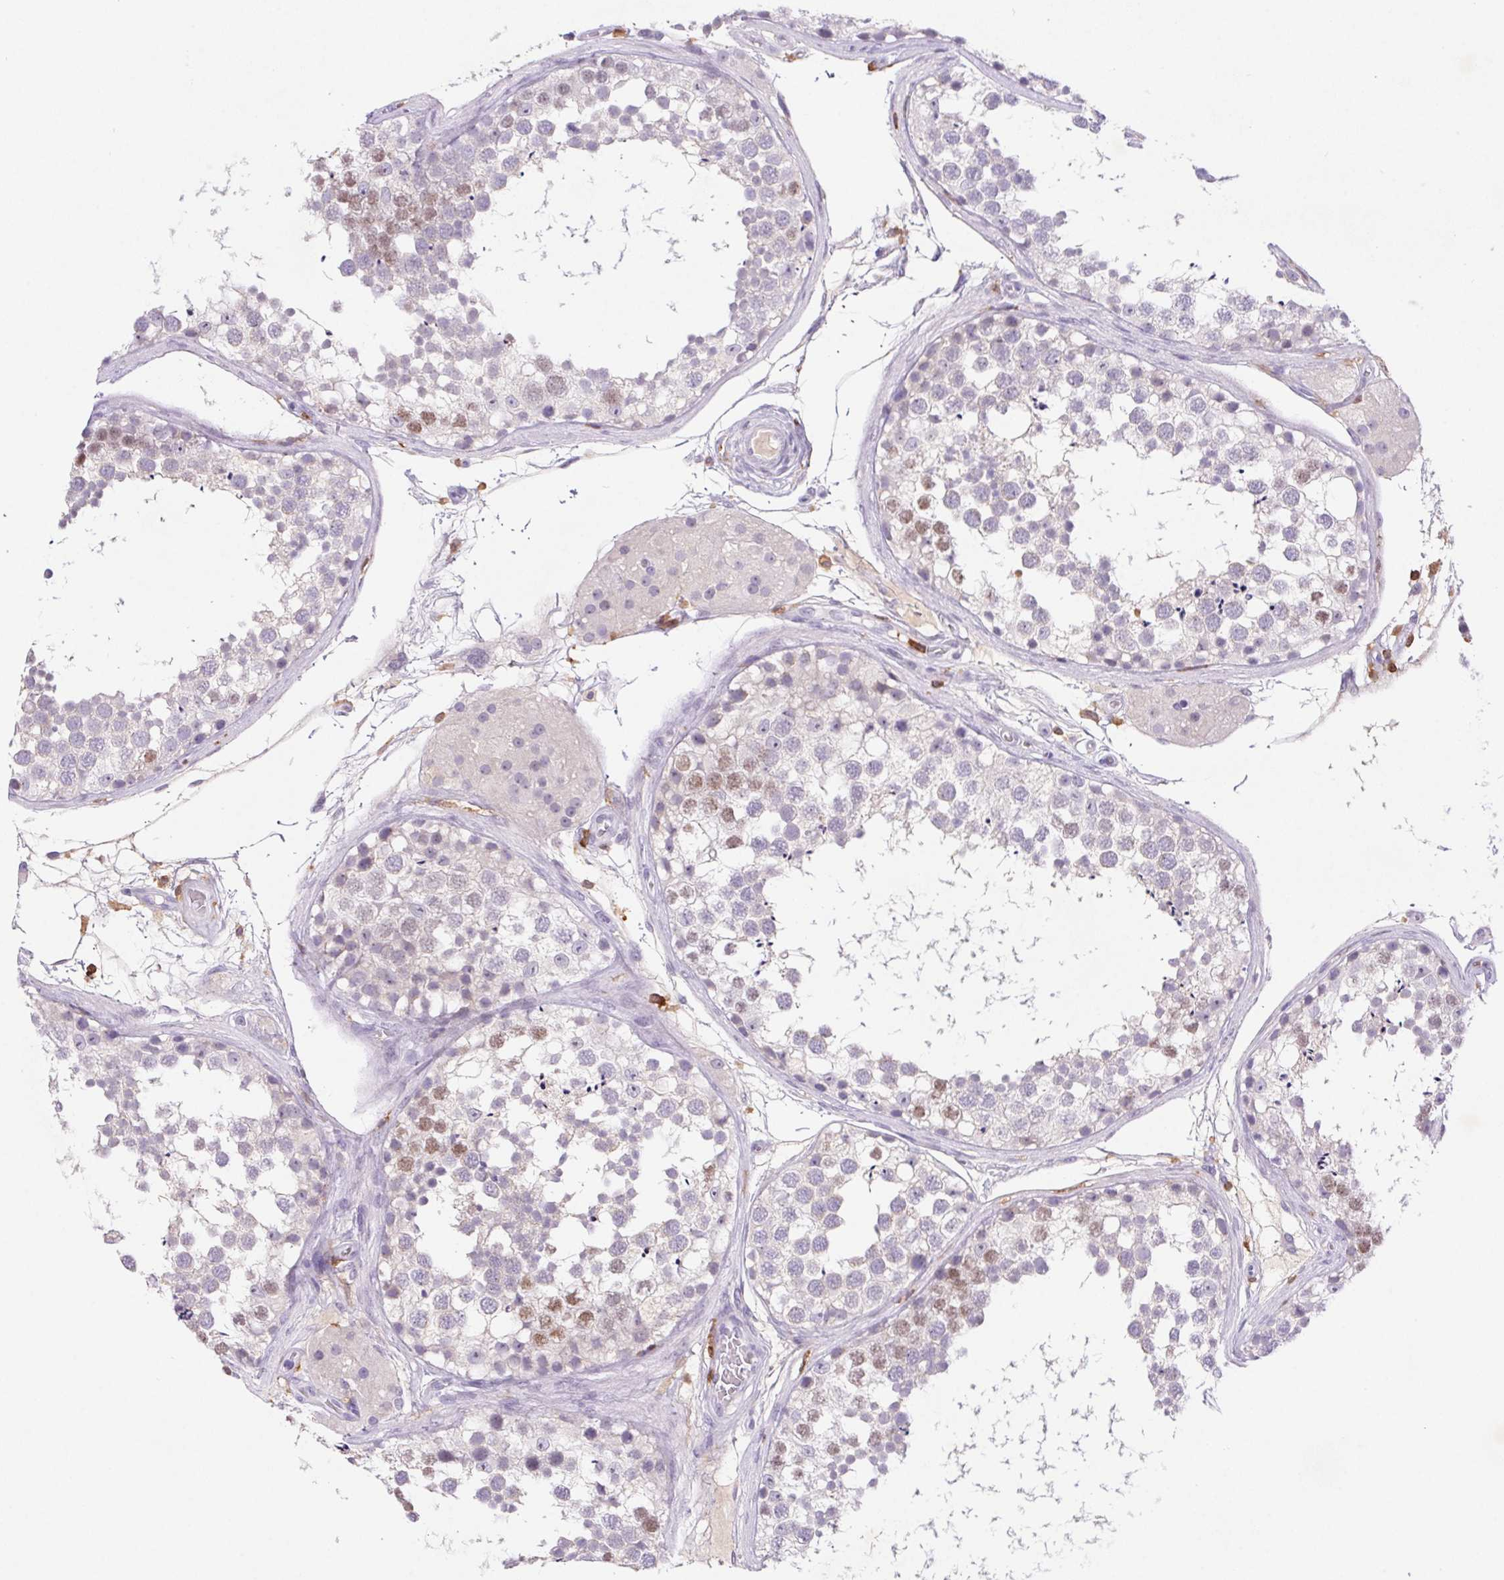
{"staining": {"intensity": "weak", "quantity": "<25%", "location": "nuclear"}, "tissue": "testis", "cell_type": "Cells in seminiferous ducts", "image_type": "normal", "snomed": [{"axis": "morphology", "description": "Normal tissue, NOS"}, {"axis": "morphology", "description": "Seminoma, NOS"}, {"axis": "topography", "description": "Testis"}], "caption": "Histopathology image shows no protein positivity in cells in seminiferous ducts of unremarkable testis. (DAB (3,3'-diaminobenzidine) immunohistochemistry visualized using brightfield microscopy, high magnification).", "gene": "APBB1IP", "patient": {"sex": "male", "age": 65}}